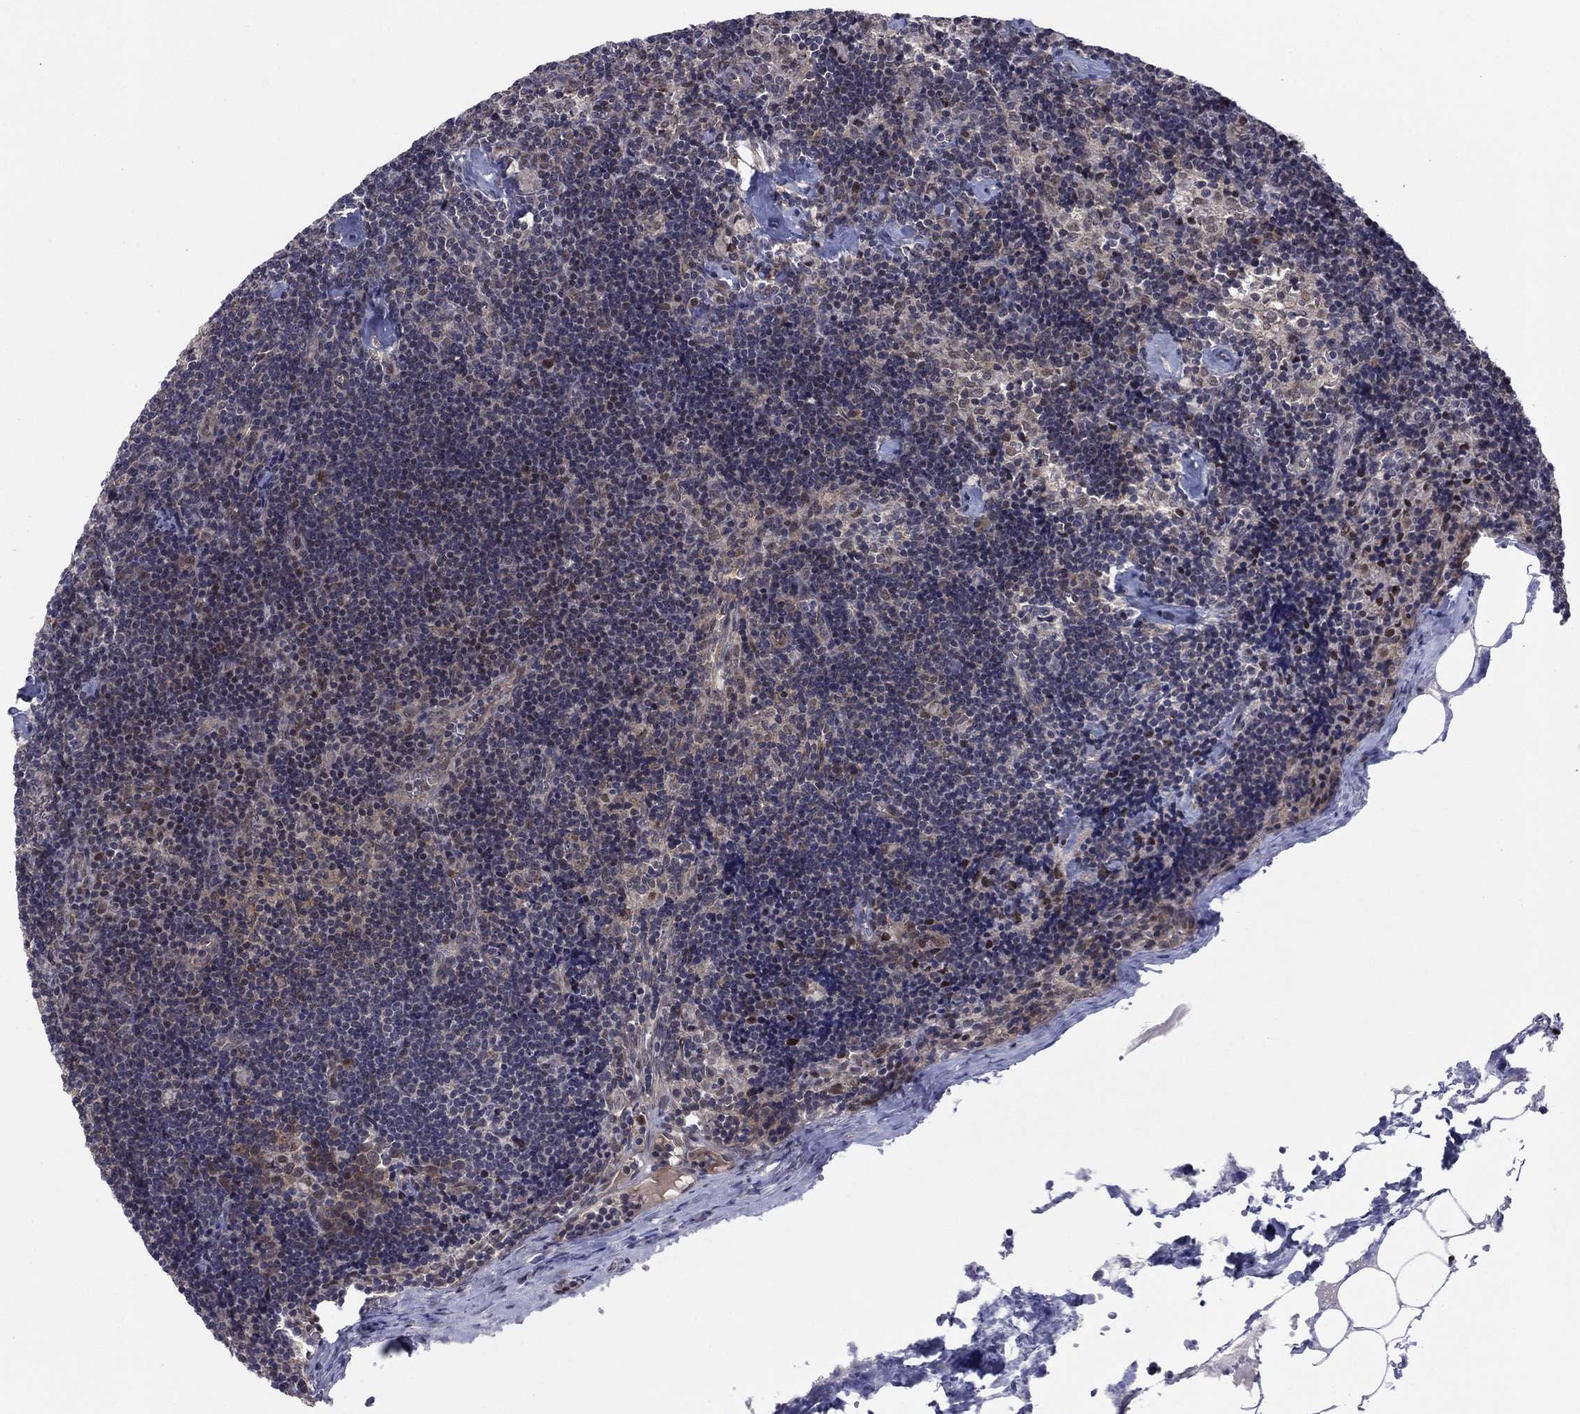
{"staining": {"intensity": "negative", "quantity": "none", "location": "none"}, "tissue": "lymph node", "cell_type": "Germinal center cells", "image_type": "normal", "snomed": [{"axis": "morphology", "description": "Normal tissue, NOS"}, {"axis": "topography", "description": "Lymph node"}], "caption": "High power microscopy image of an IHC histopathology image of normal lymph node, revealing no significant staining in germinal center cells. (DAB (3,3'-diaminobenzidine) immunohistochemistry, high magnification).", "gene": "PSMC1", "patient": {"sex": "female", "age": 51}}